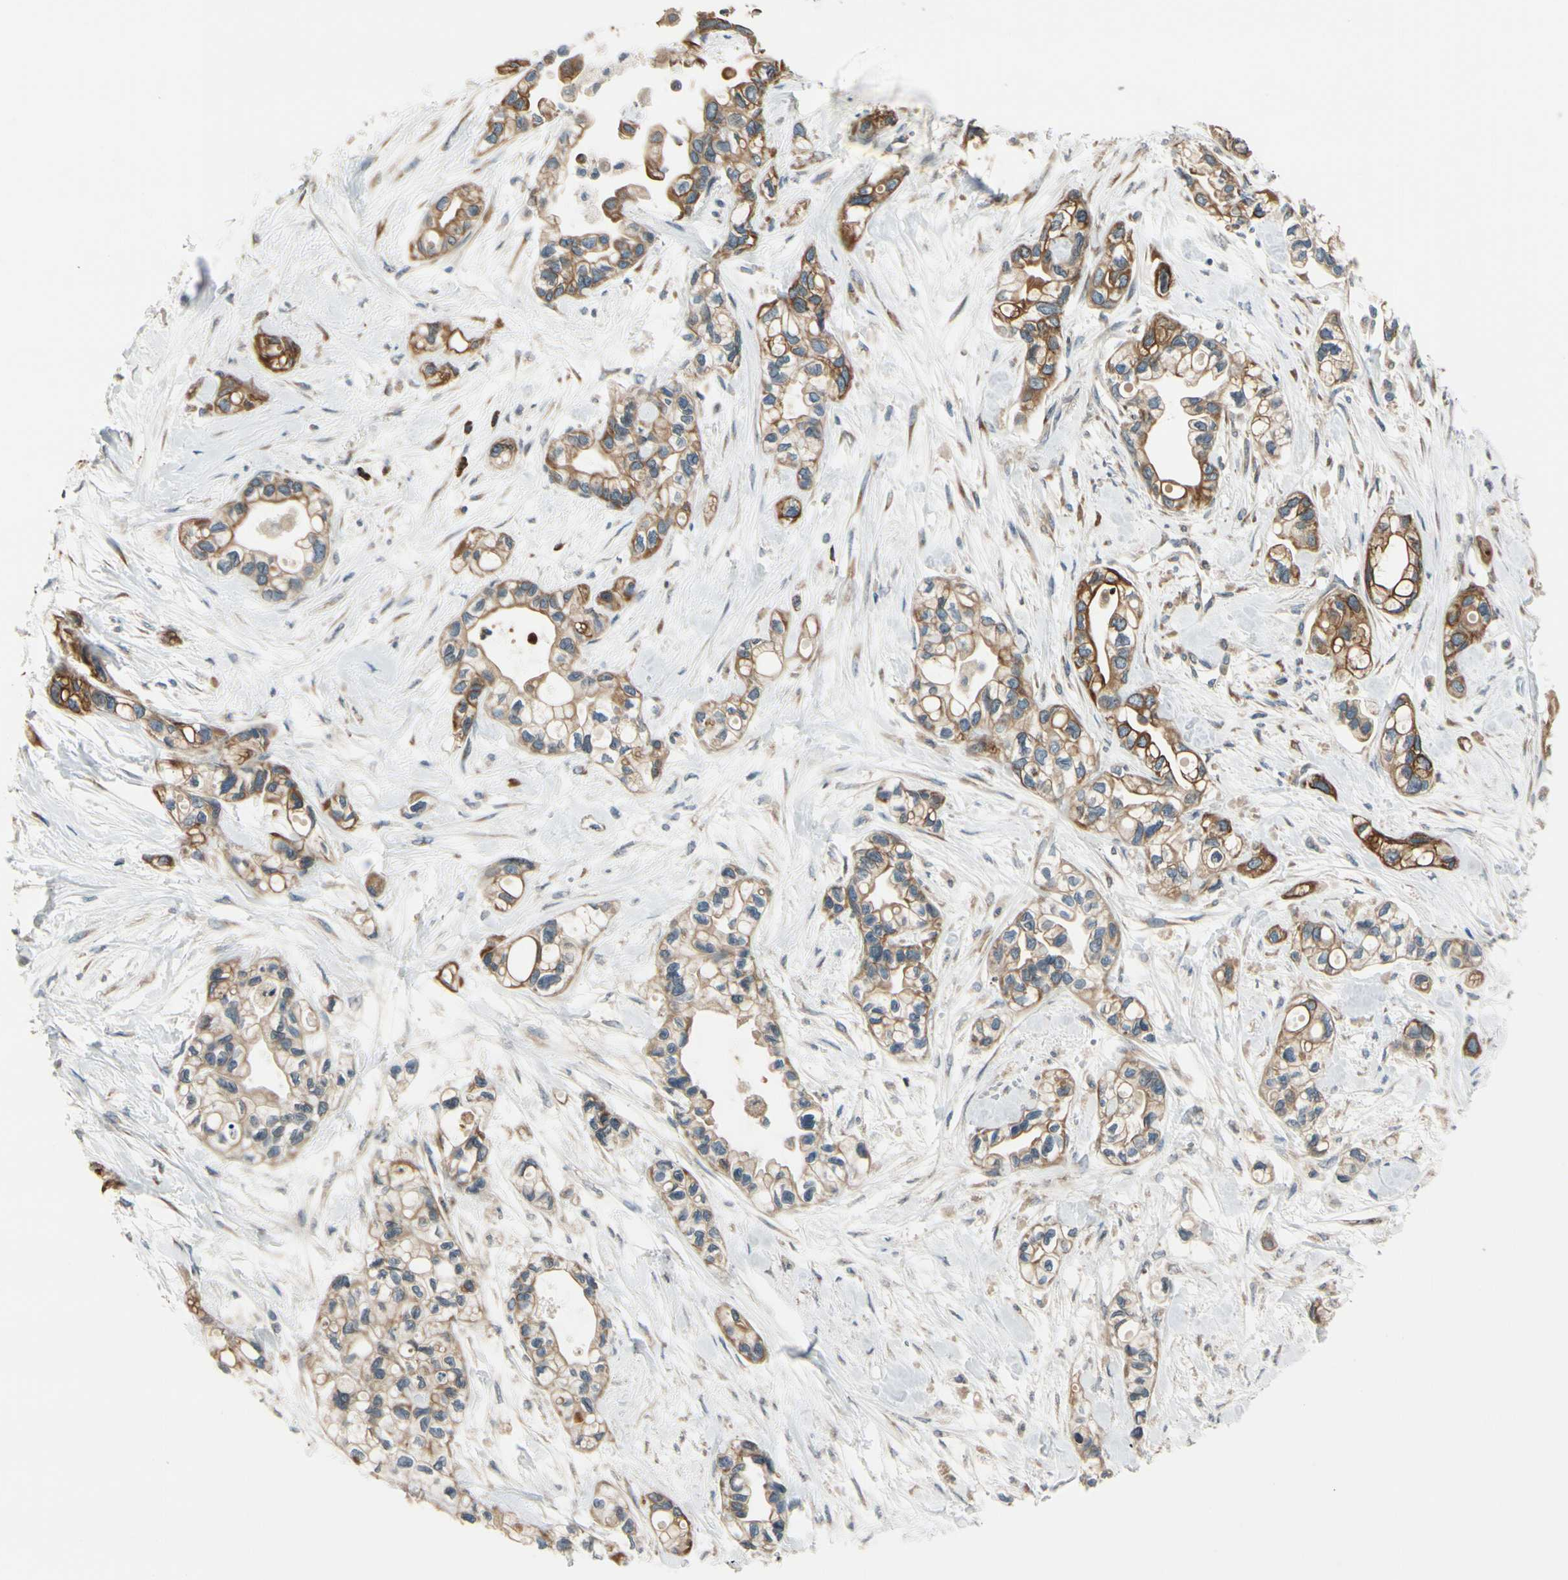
{"staining": {"intensity": "moderate", "quantity": ">75%", "location": "cytoplasmic/membranous"}, "tissue": "pancreatic cancer", "cell_type": "Tumor cells", "image_type": "cancer", "snomed": [{"axis": "morphology", "description": "Adenocarcinoma, NOS"}, {"axis": "topography", "description": "Pancreas"}], "caption": "Protein staining of pancreatic cancer tissue exhibits moderate cytoplasmic/membranous positivity in approximately >75% of tumor cells.", "gene": "RPN2", "patient": {"sex": "female", "age": 77}}